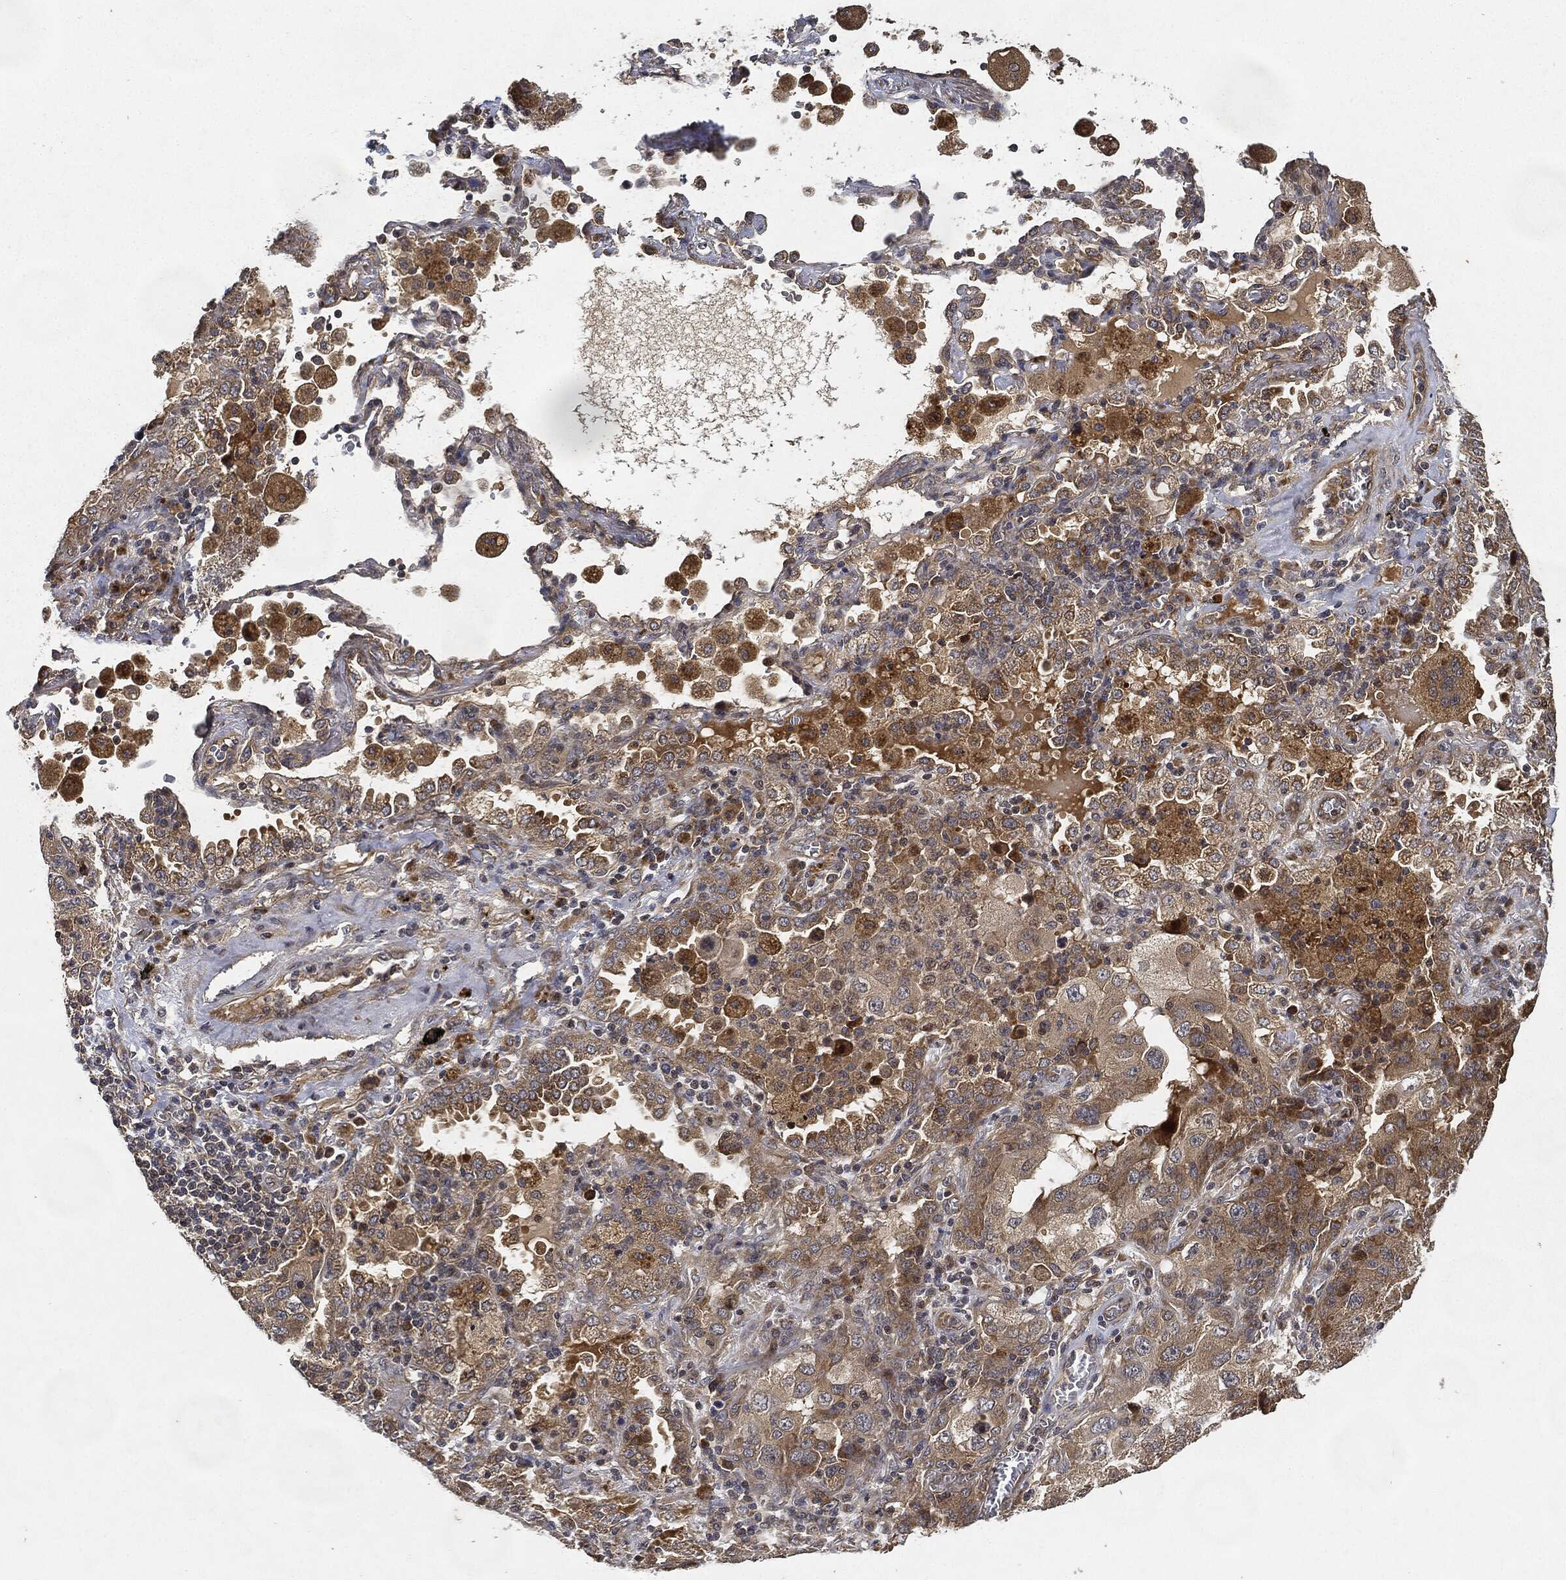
{"staining": {"intensity": "moderate", "quantity": "<25%", "location": "cytoplasmic/membranous"}, "tissue": "lung cancer", "cell_type": "Tumor cells", "image_type": "cancer", "snomed": [{"axis": "morphology", "description": "Adenocarcinoma, NOS"}, {"axis": "topography", "description": "Lung"}], "caption": "A brown stain shows moderate cytoplasmic/membranous positivity of a protein in human lung adenocarcinoma tumor cells. (DAB = brown stain, brightfield microscopy at high magnification).", "gene": "MLST8", "patient": {"sex": "female", "age": 61}}